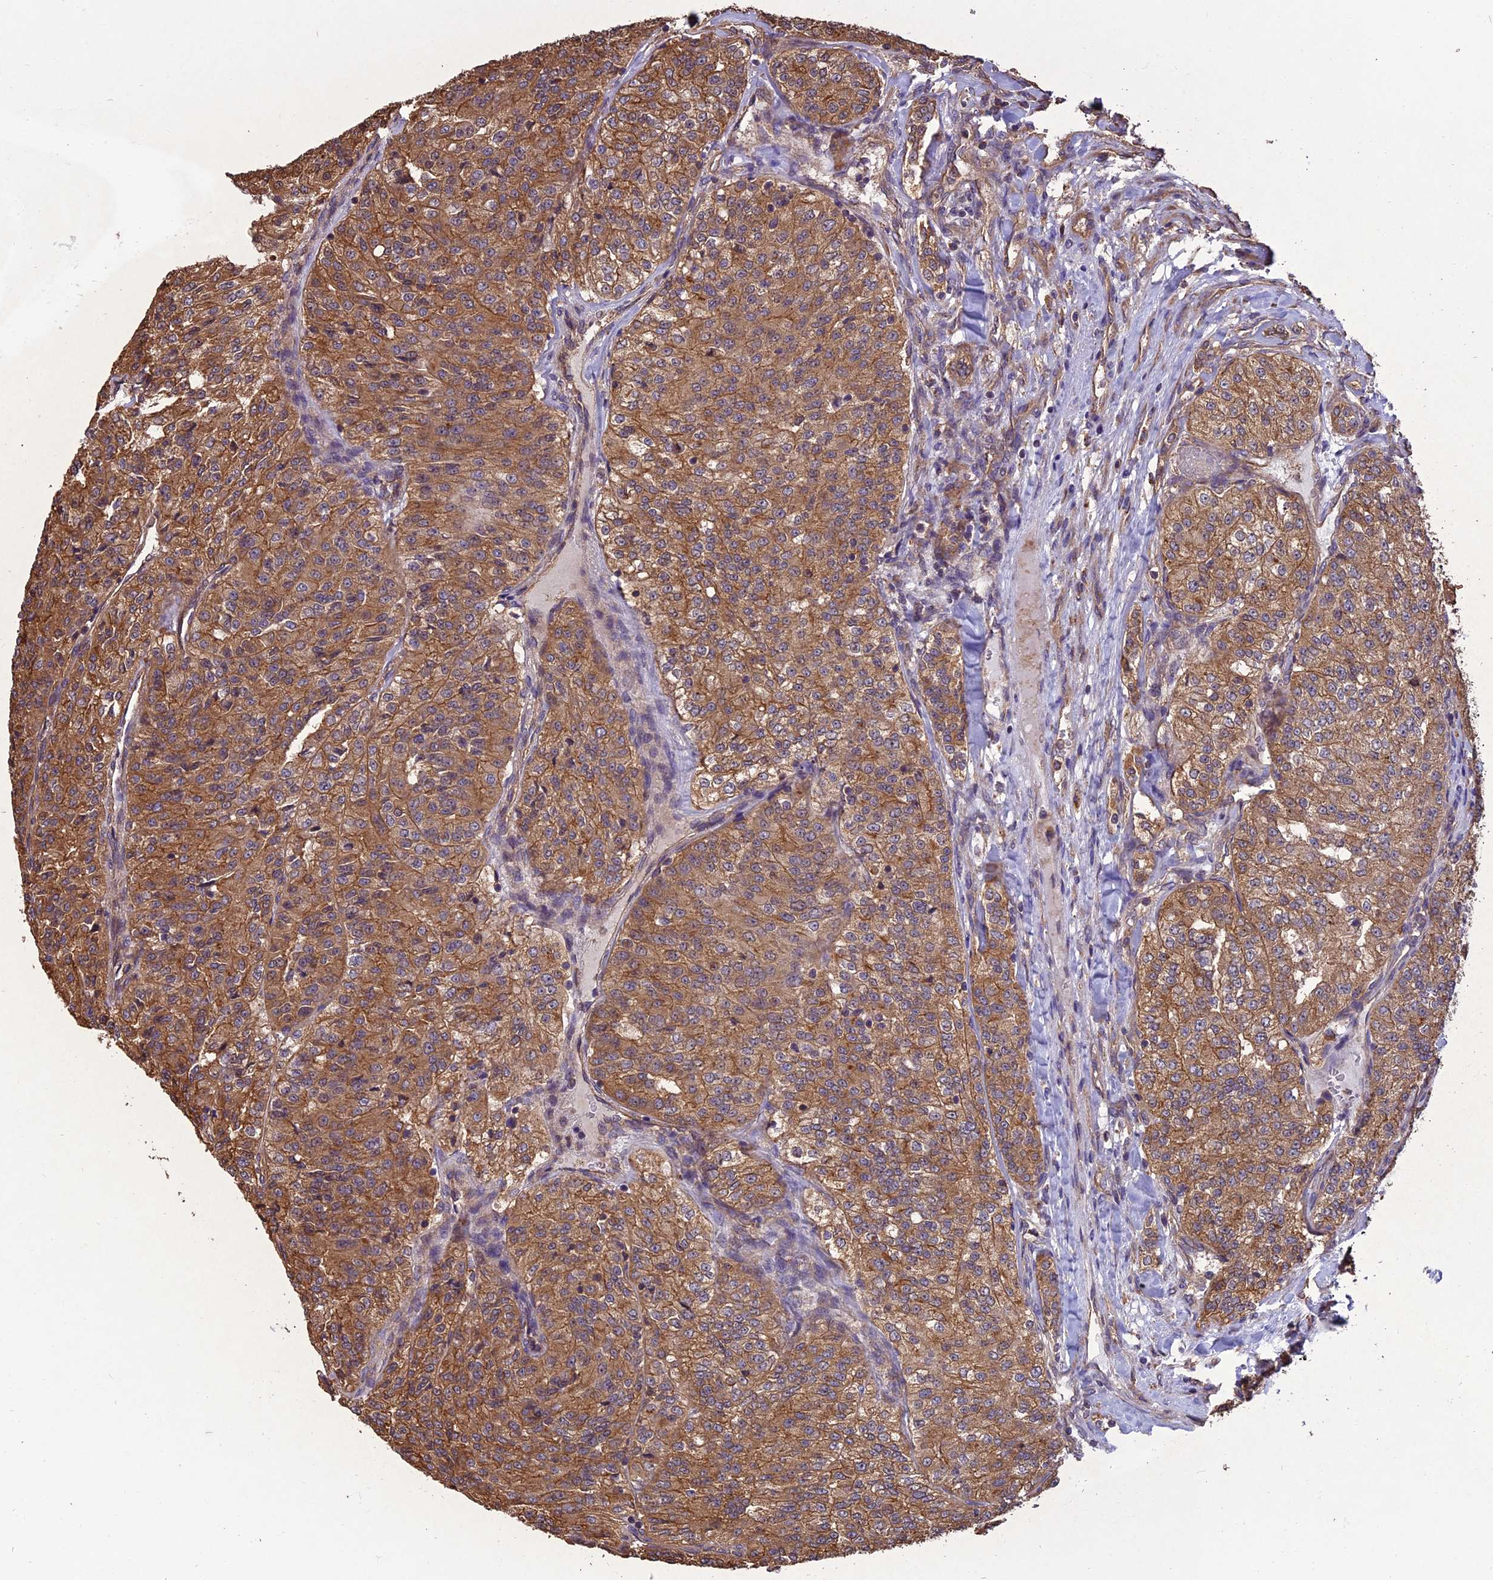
{"staining": {"intensity": "moderate", "quantity": ">75%", "location": "cytoplasmic/membranous"}, "tissue": "renal cancer", "cell_type": "Tumor cells", "image_type": "cancer", "snomed": [{"axis": "morphology", "description": "Adenocarcinoma, NOS"}, {"axis": "topography", "description": "Kidney"}], "caption": "The image demonstrates immunohistochemical staining of renal cancer (adenocarcinoma). There is moderate cytoplasmic/membranous staining is identified in approximately >75% of tumor cells.", "gene": "CHMP2A", "patient": {"sex": "female", "age": 63}}